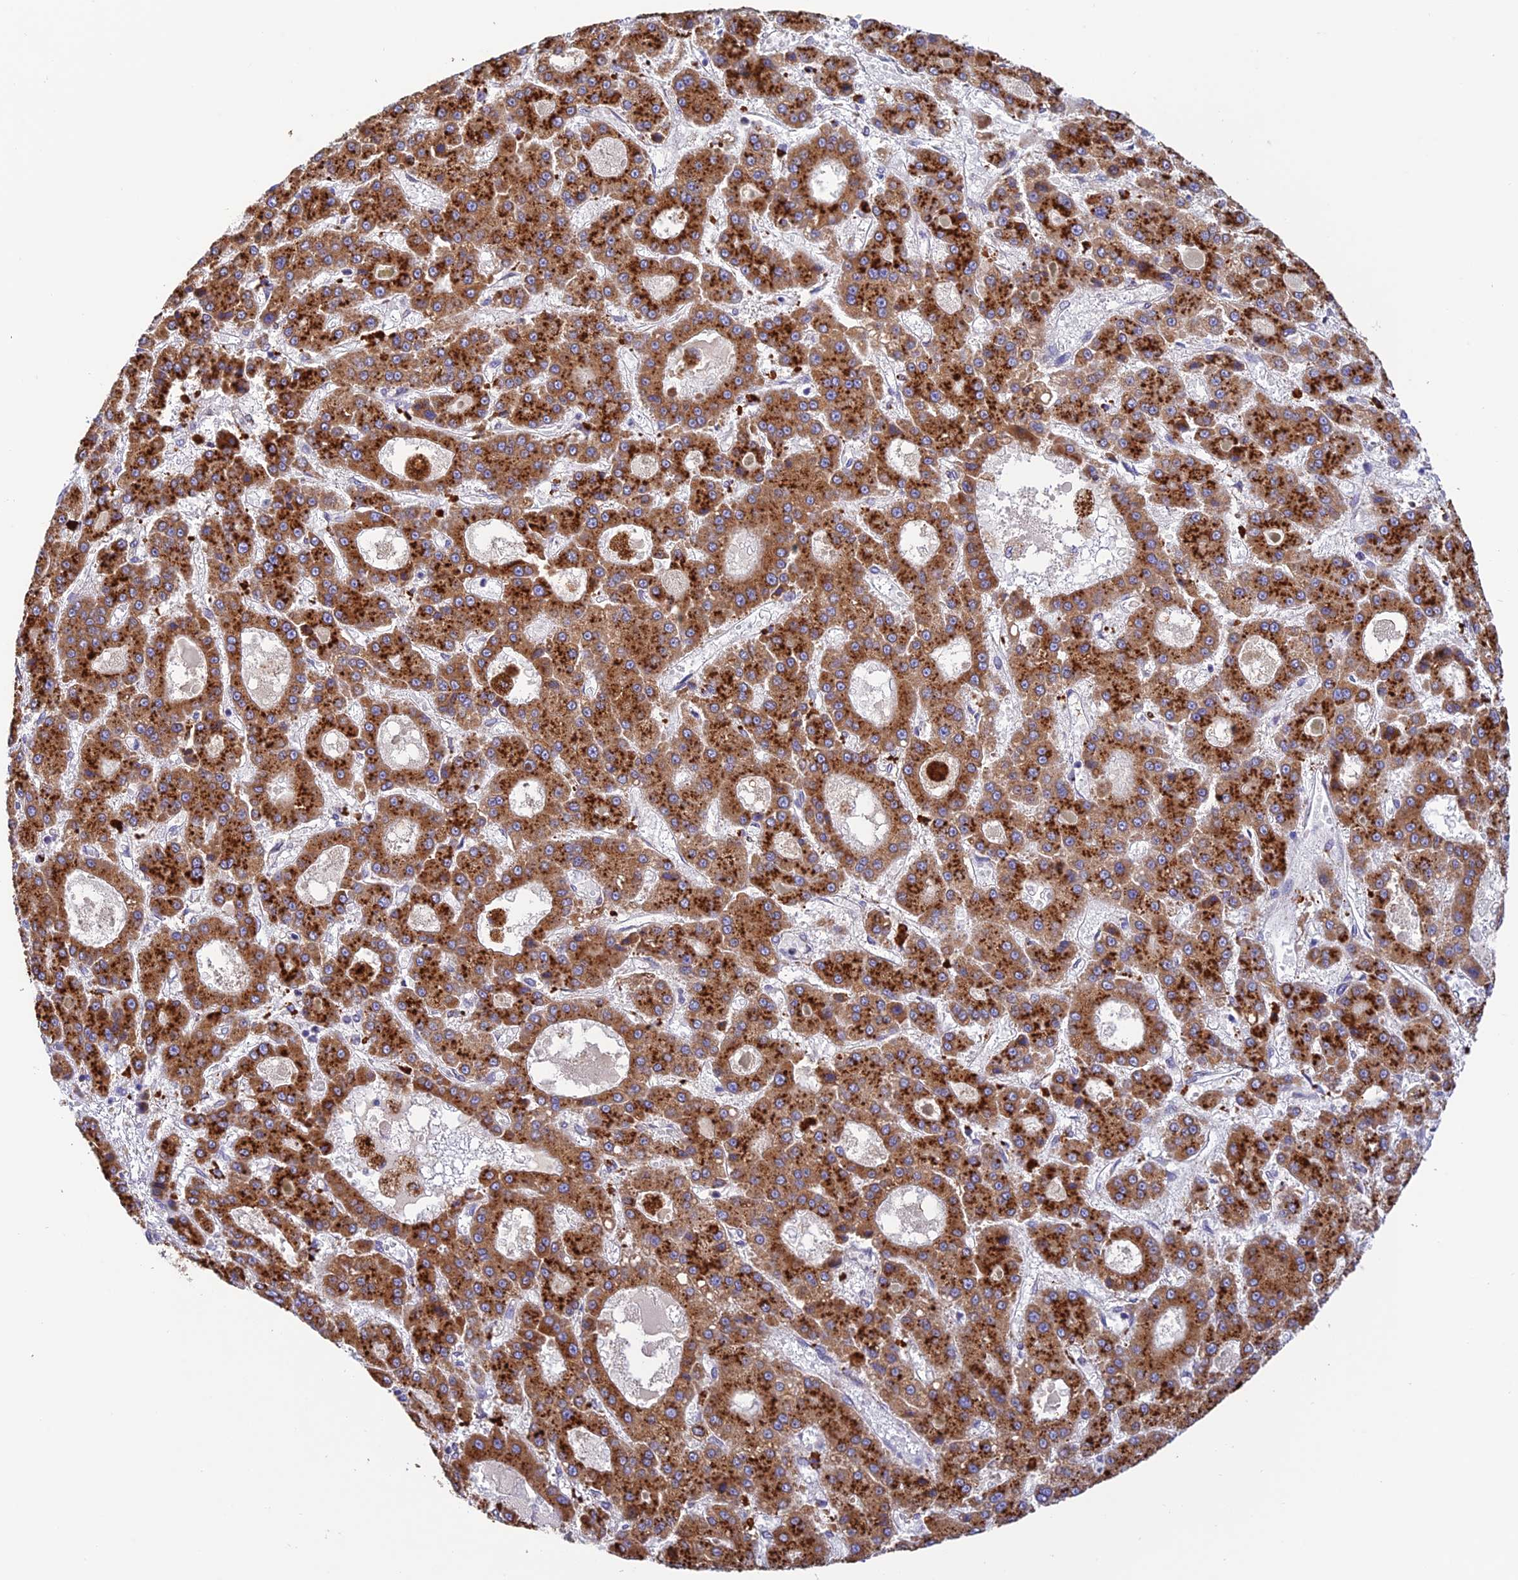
{"staining": {"intensity": "strong", "quantity": ">75%", "location": "cytoplasmic/membranous"}, "tissue": "liver cancer", "cell_type": "Tumor cells", "image_type": "cancer", "snomed": [{"axis": "morphology", "description": "Carcinoma, Hepatocellular, NOS"}, {"axis": "topography", "description": "Liver"}], "caption": "Liver cancer (hepatocellular carcinoma) stained with DAB (3,3'-diaminobenzidine) immunohistochemistry displays high levels of strong cytoplasmic/membranous staining in about >75% of tumor cells.", "gene": "VKORC1", "patient": {"sex": "male", "age": 70}}